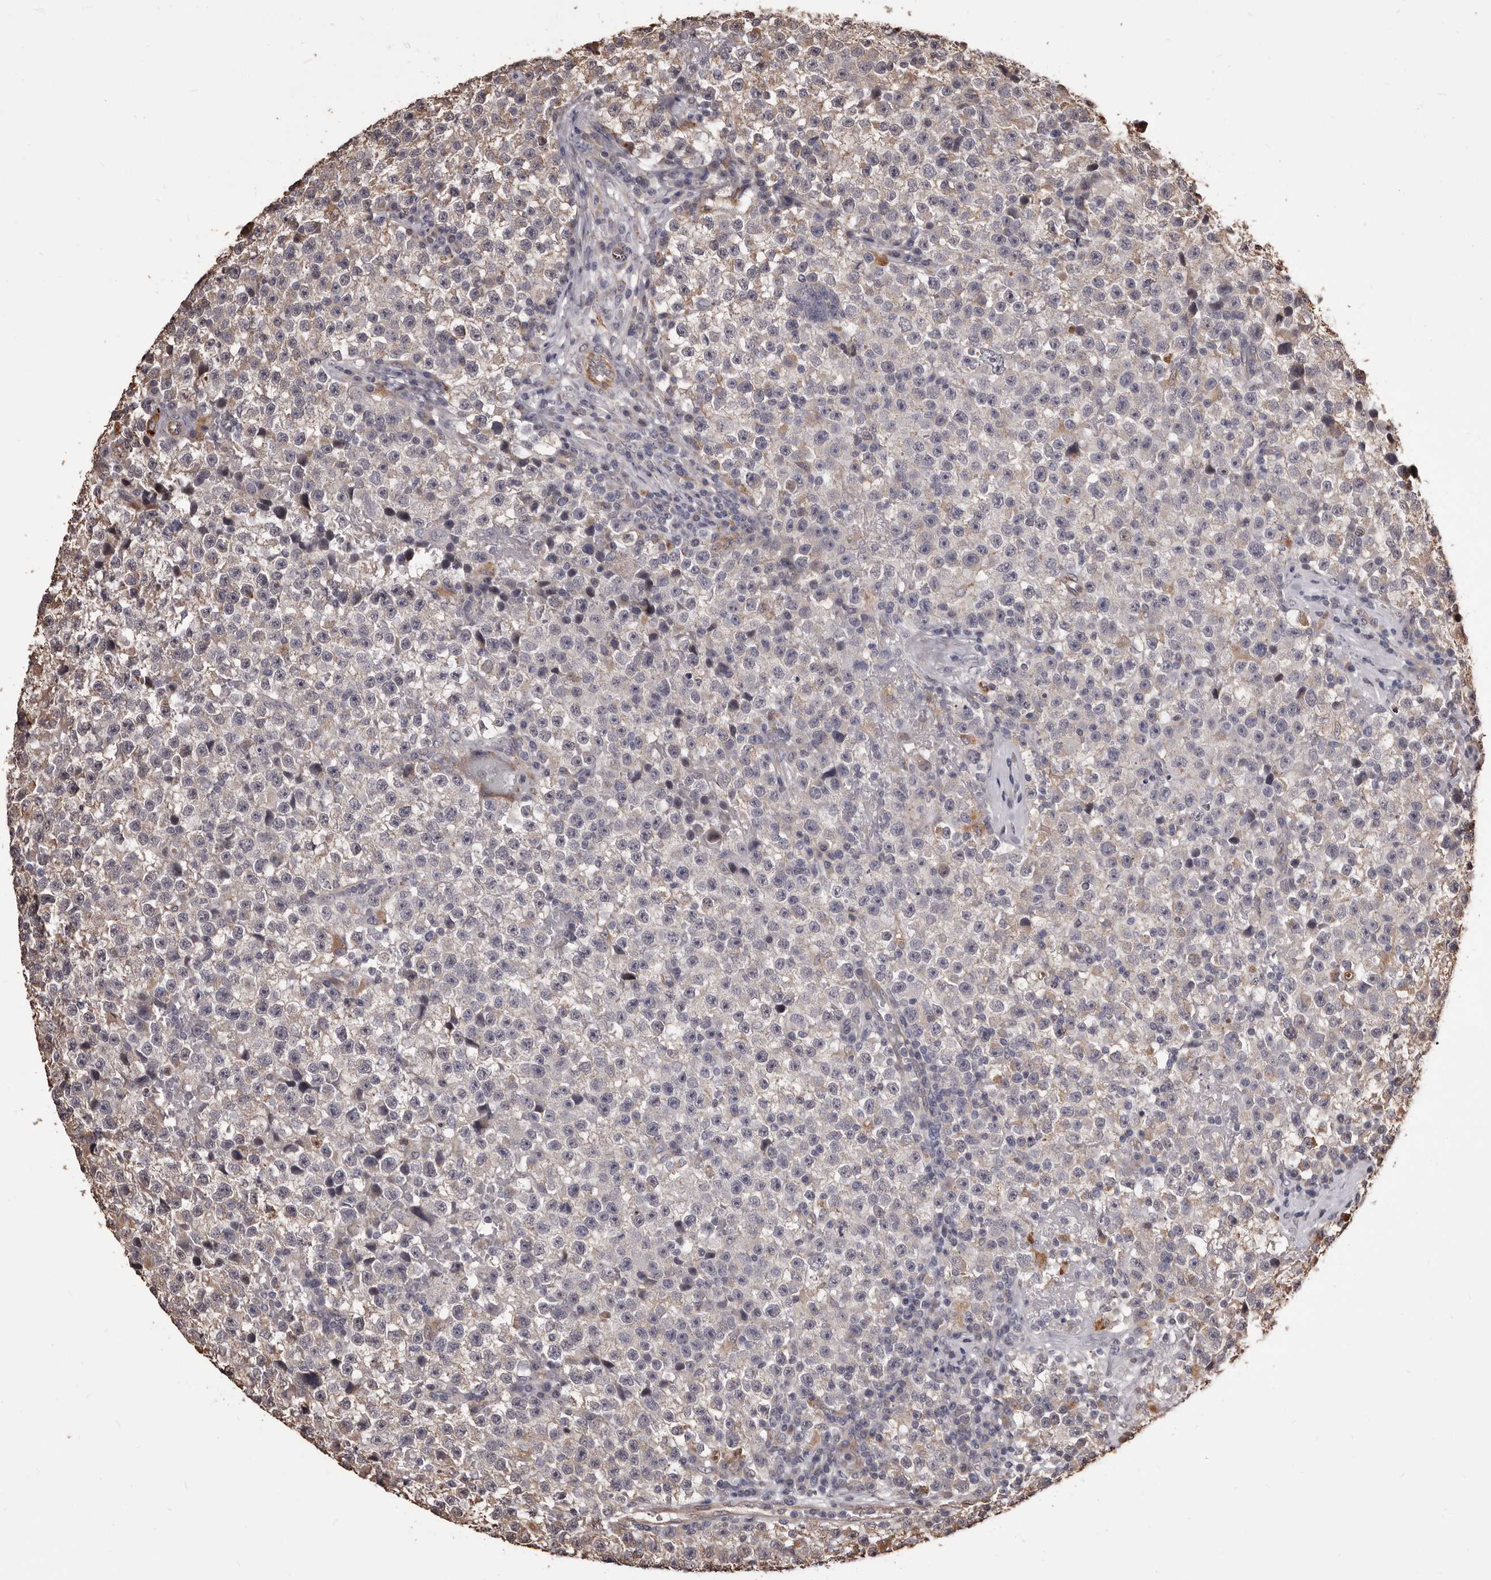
{"staining": {"intensity": "negative", "quantity": "none", "location": "none"}, "tissue": "testis cancer", "cell_type": "Tumor cells", "image_type": "cancer", "snomed": [{"axis": "morphology", "description": "Seminoma, NOS"}, {"axis": "topography", "description": "Testis"}], "caption": "Micrograph shows no protein staining in tumor cells of testis seminoma tissue. The staining is performed using DAB brown chromogen with nuclei counter-stained in using hematoxylin.", "gene": "ALPK1", "patient": {"sex": "male", "age": 22}}